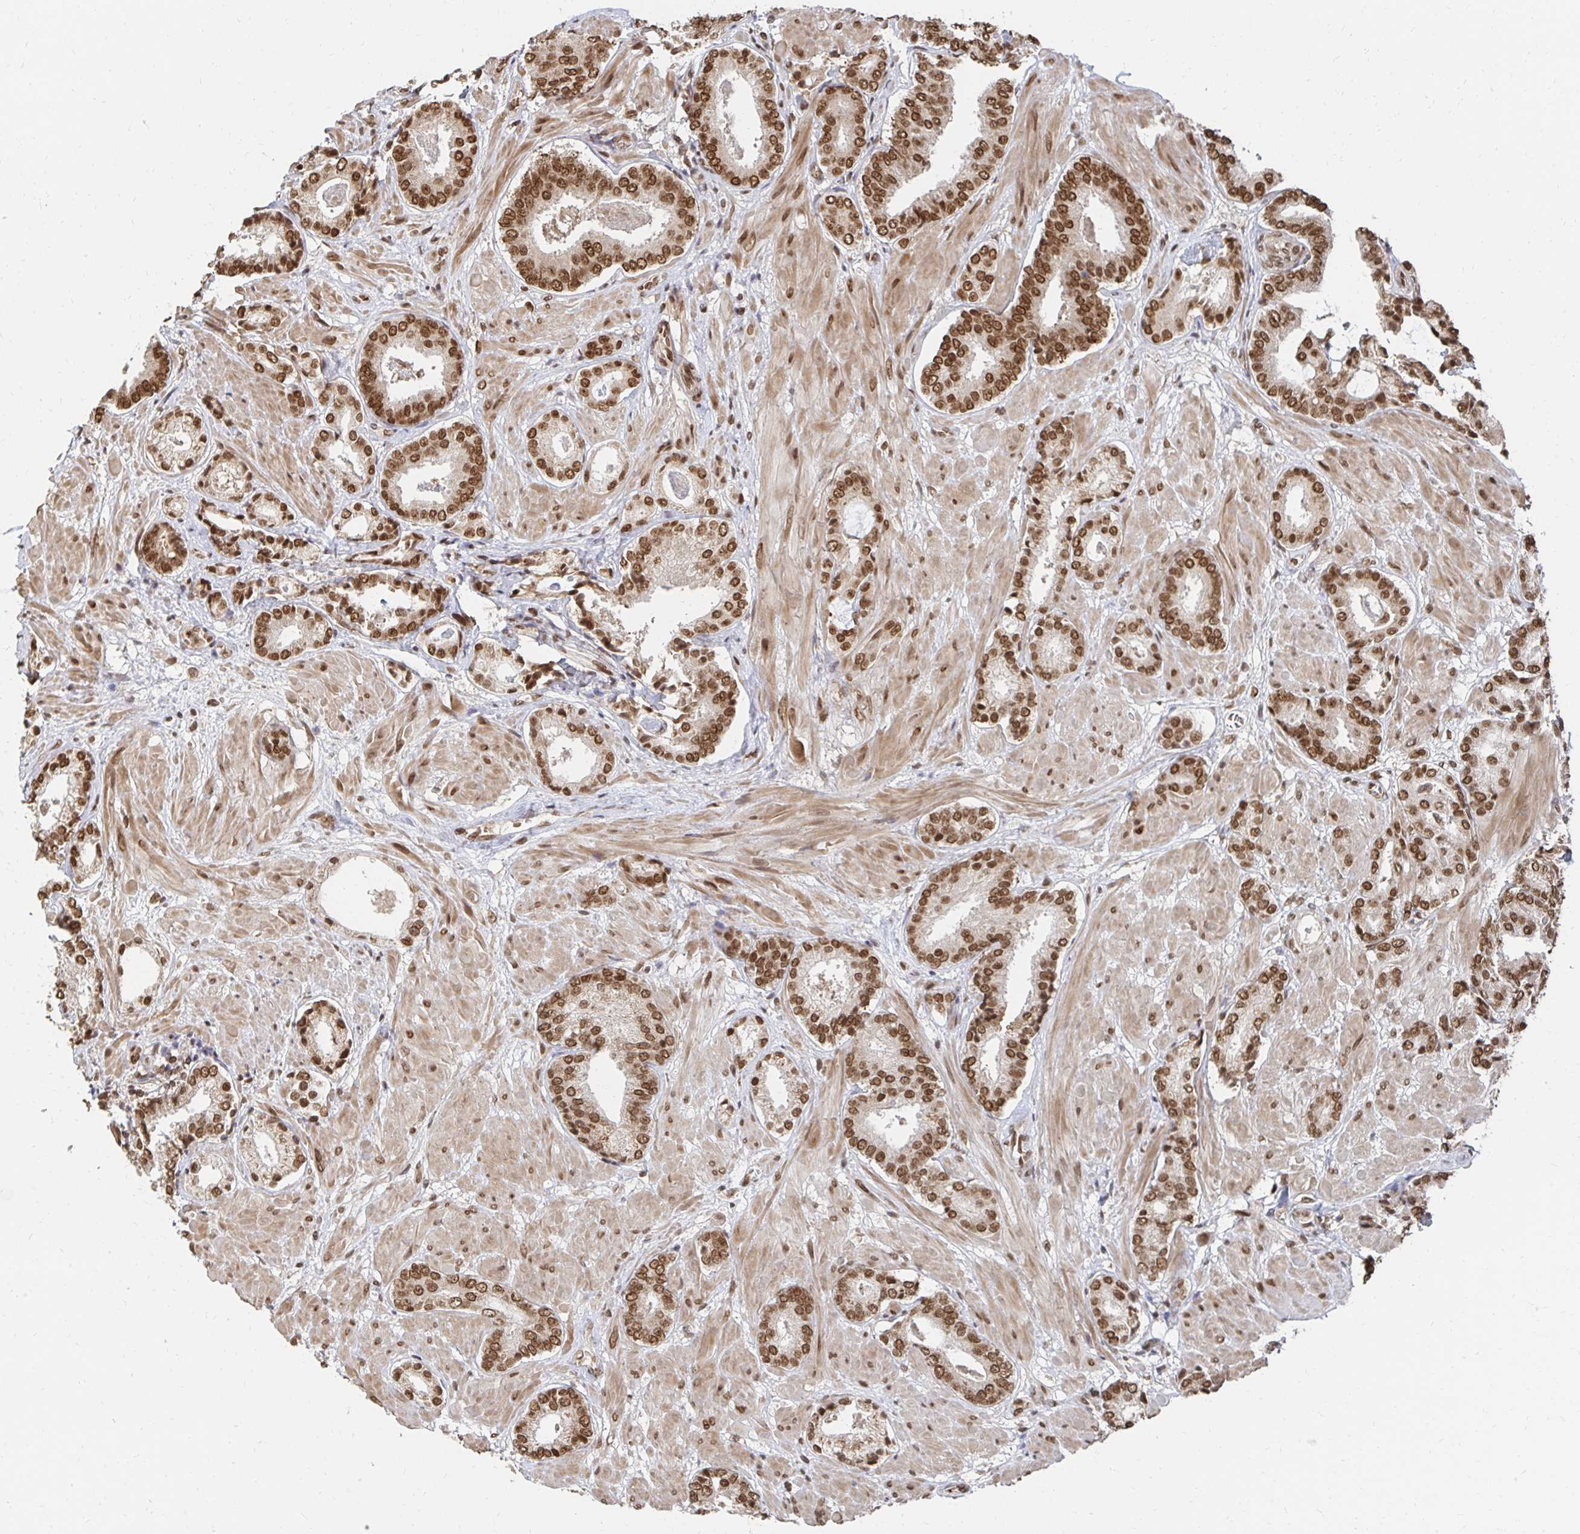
{"staining": {"intensity": "moderate", "quantity": ">75%", "location": "nuclear"}, "tissue": "prostate cancer", "cell_type": "Tumor cells", "image_type": "cancer", "snomed": [{"axis": "morphology", "description": "Adenocarcinoma, High grade"}, {"axis": "topography", "description": "Prostate"}], "caption": "Human prostate cancer (high-grade adenocarcinoma) stained for a protein (brown) displays moderate nuclear positive expression in about >75% of tumor cells.", "gene": "GTF3C6", "patient": {"sex": "male", "age": 56}}